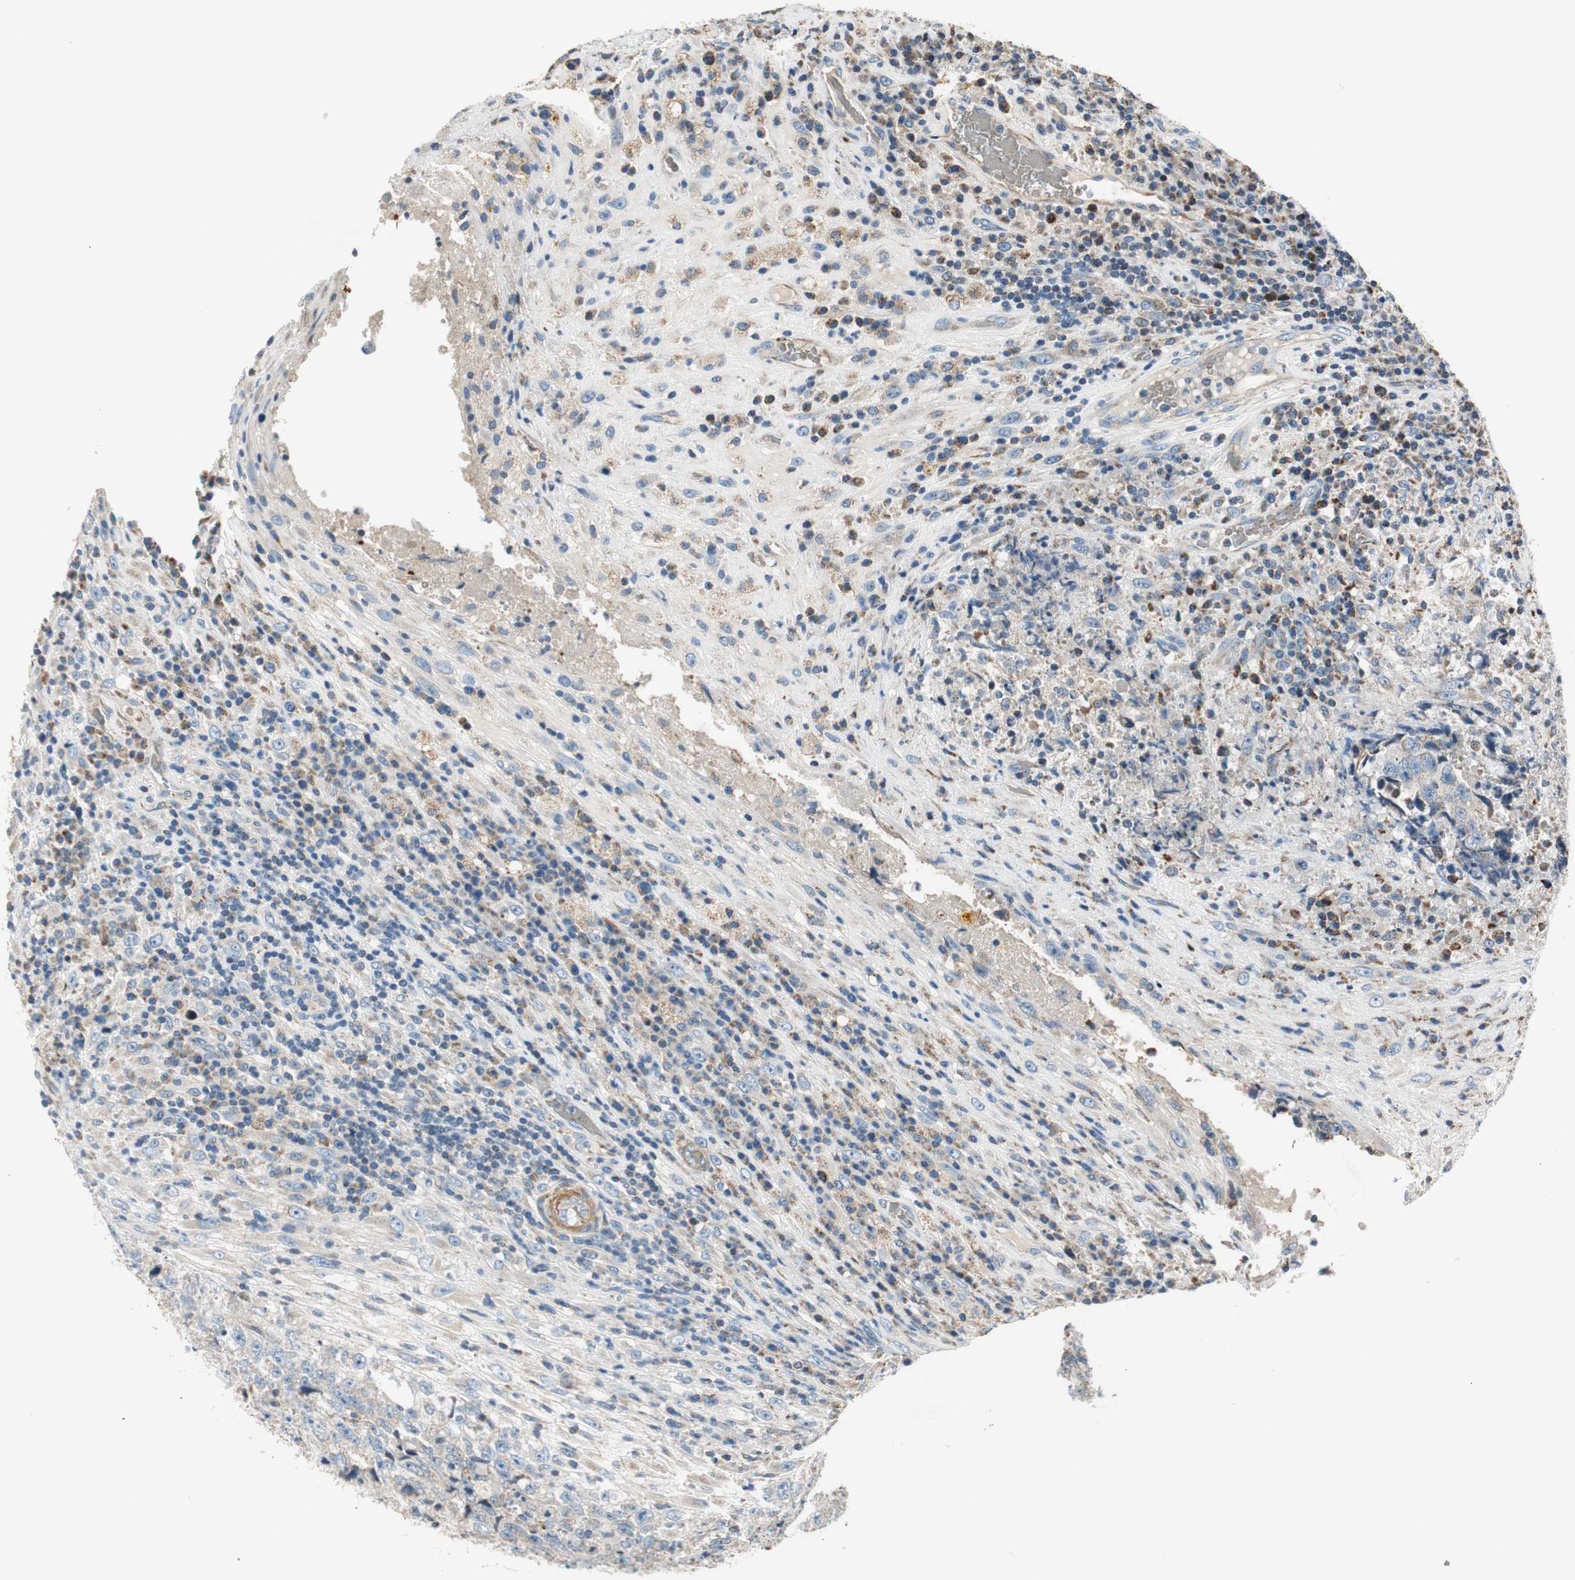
{"staining": {"intensity": "weak", "quantity": "25%-75%", "location": "cytoplasmic/membranous"}, "tissue": "testis cancer", "cell_type": "Tumor cells", "image_type": "cancer", "snomed": [{"axis": "morphology", "description": "Necrosis, NOS"}, {"axis": "morphology", "description": "Carcinoma, Embryonal, NOS"}, {"axis": "topography", "description": "Testis"}], "caption": "About 25%-75% of tumor cells in testis cancer (embryonal carcinoma) demonstrate weak cytoplasmic/membranous protein expression as visualized by brown immunohistochemical staining.", "gene": "RORB", "patient": {"sex": "male", "age": 19}}